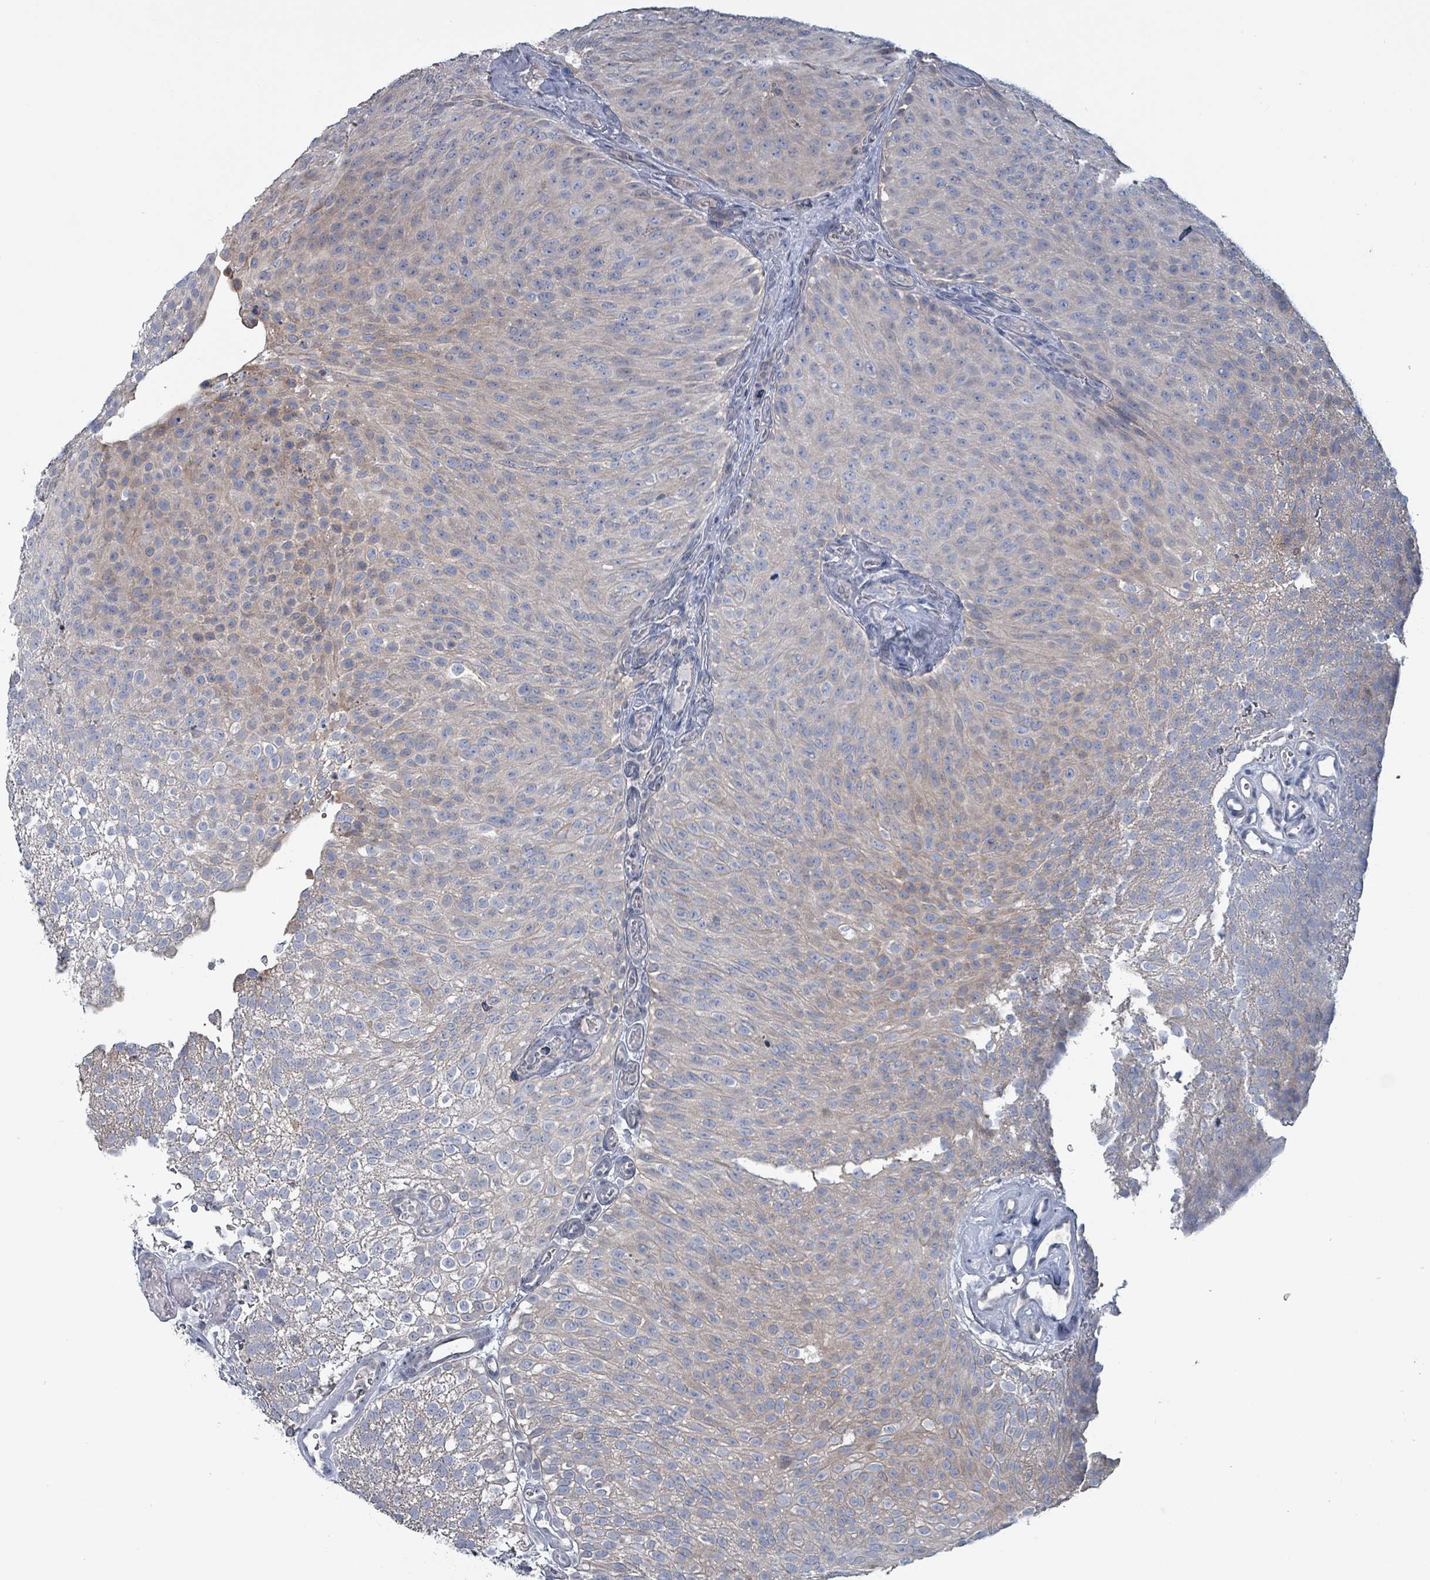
{"staining": {"intensity": "weak", "quantity": "25%-75%", "location": "cytoplasmic/membranous"}, "tissue": "urothelial cancer", "cell_type": "Tumor cells", "image_type": "cancer", "snomed": [{"axis": "morphology", "description": "Urothelial carcinoma, Low grade"}, {"axis": "topography", "description": "Urinary bladder"}], "caption": "Human low-grade urothelial carcinoma stained with a protein marker demonstrates weak staining in tumor cells.", "gene": "BIVM", "patient": {"sex": "male", "age": 78}}